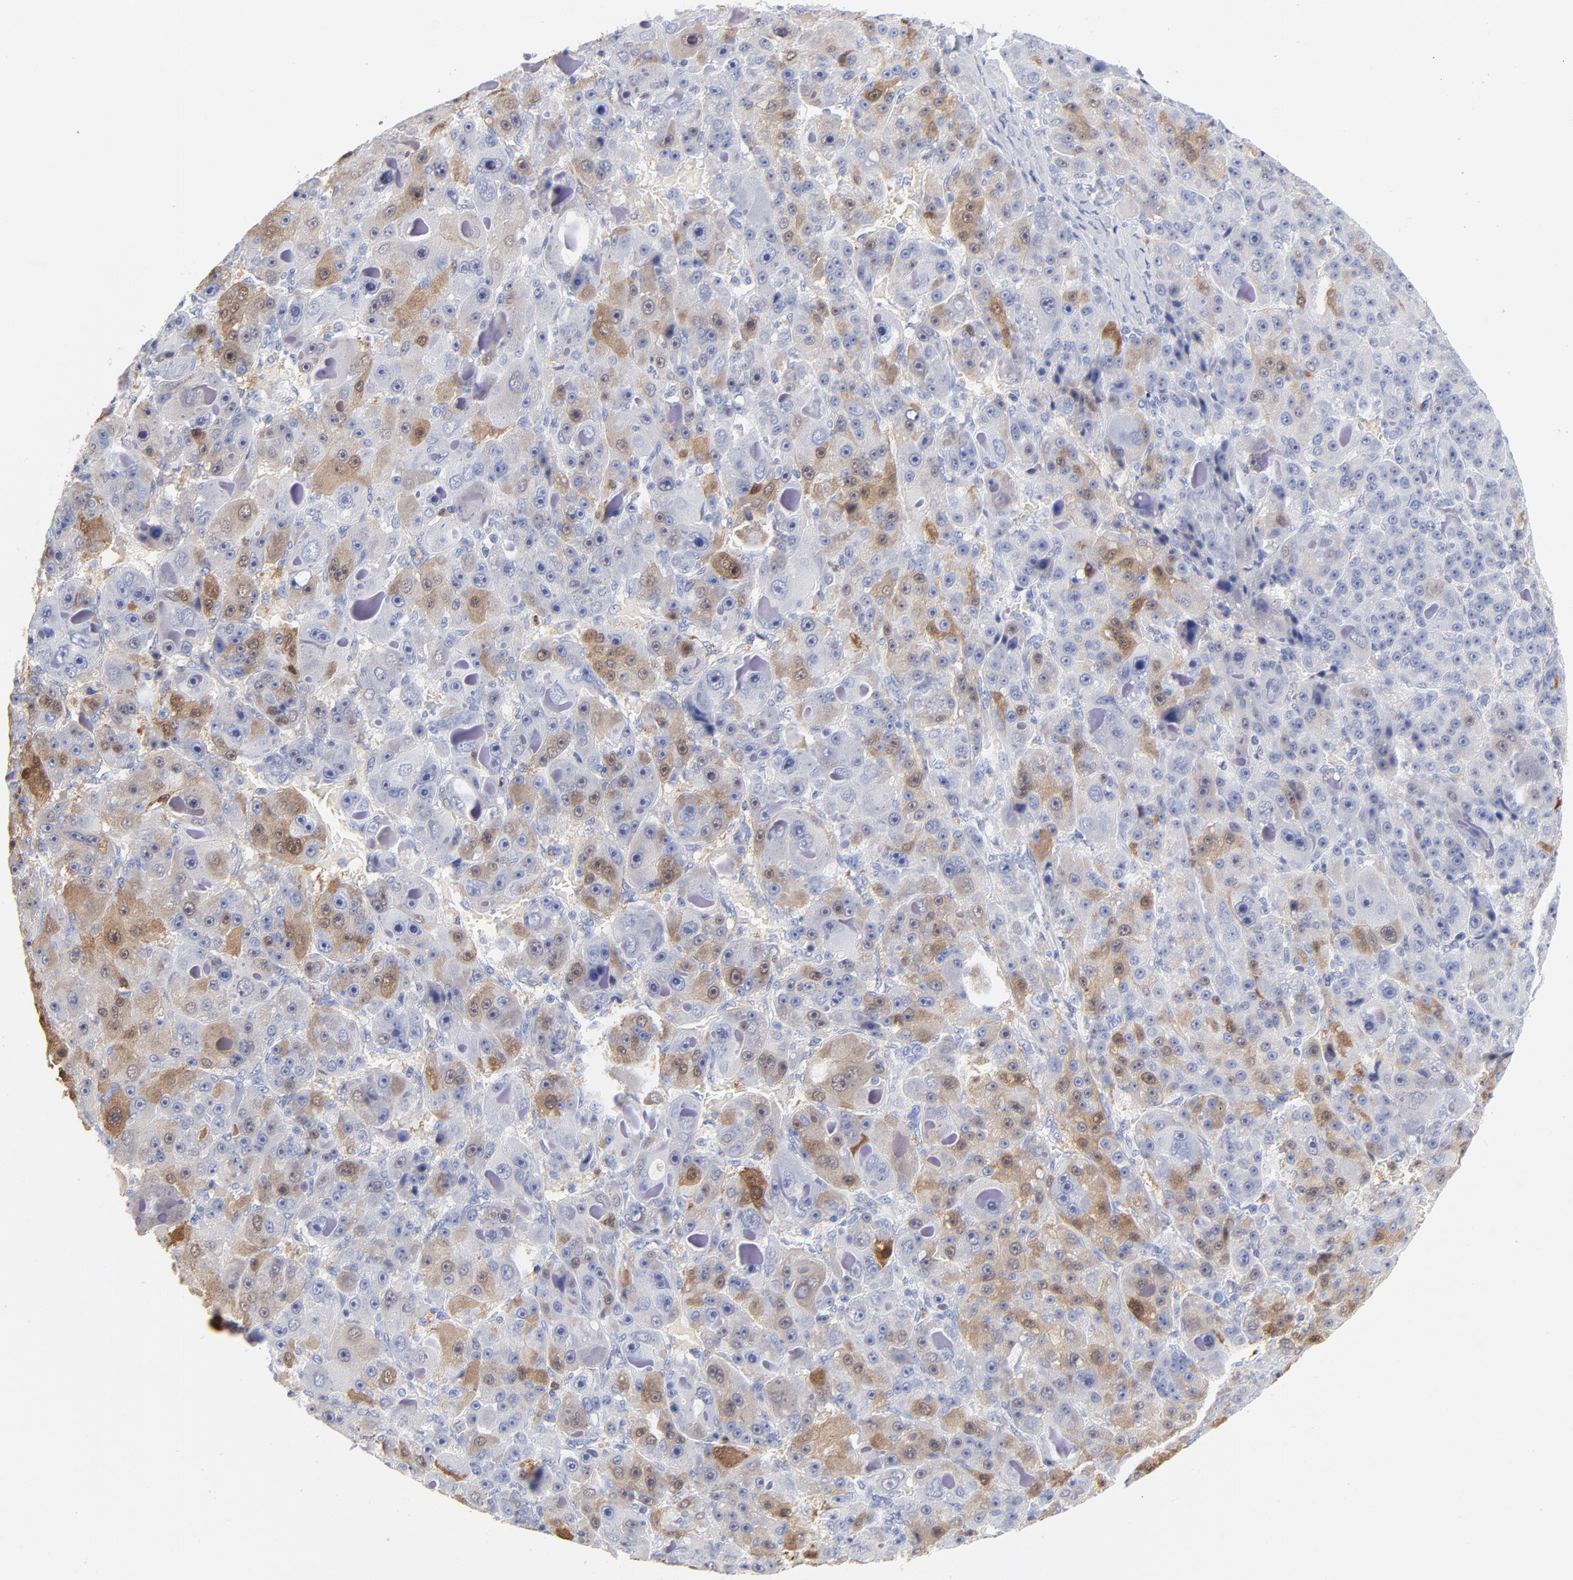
{"staining": {"intensity": "moderate", "quantity": "25%-75%", "location": "cytoplasmic/membranous,nuclear"}, "tissue": "liver cancer", "cell_type": "Tumor cells", "image_type": "cancer", "snomed": [{"axis": "morphology", "description": "Carcinoma, Hepatocellular, NOS"}, {"axis": "topography", "description": "Liver"}], "caption": "A medium amount of moderate cytoplasmic/membranous and nuclear positivity is appreciated in approximately 25%-75% of tumor cells in liver cancer (hepatocellular carcinoma) tissue.", "gene": "ARG1", "patient": {"sex": "male", "age": 76}}